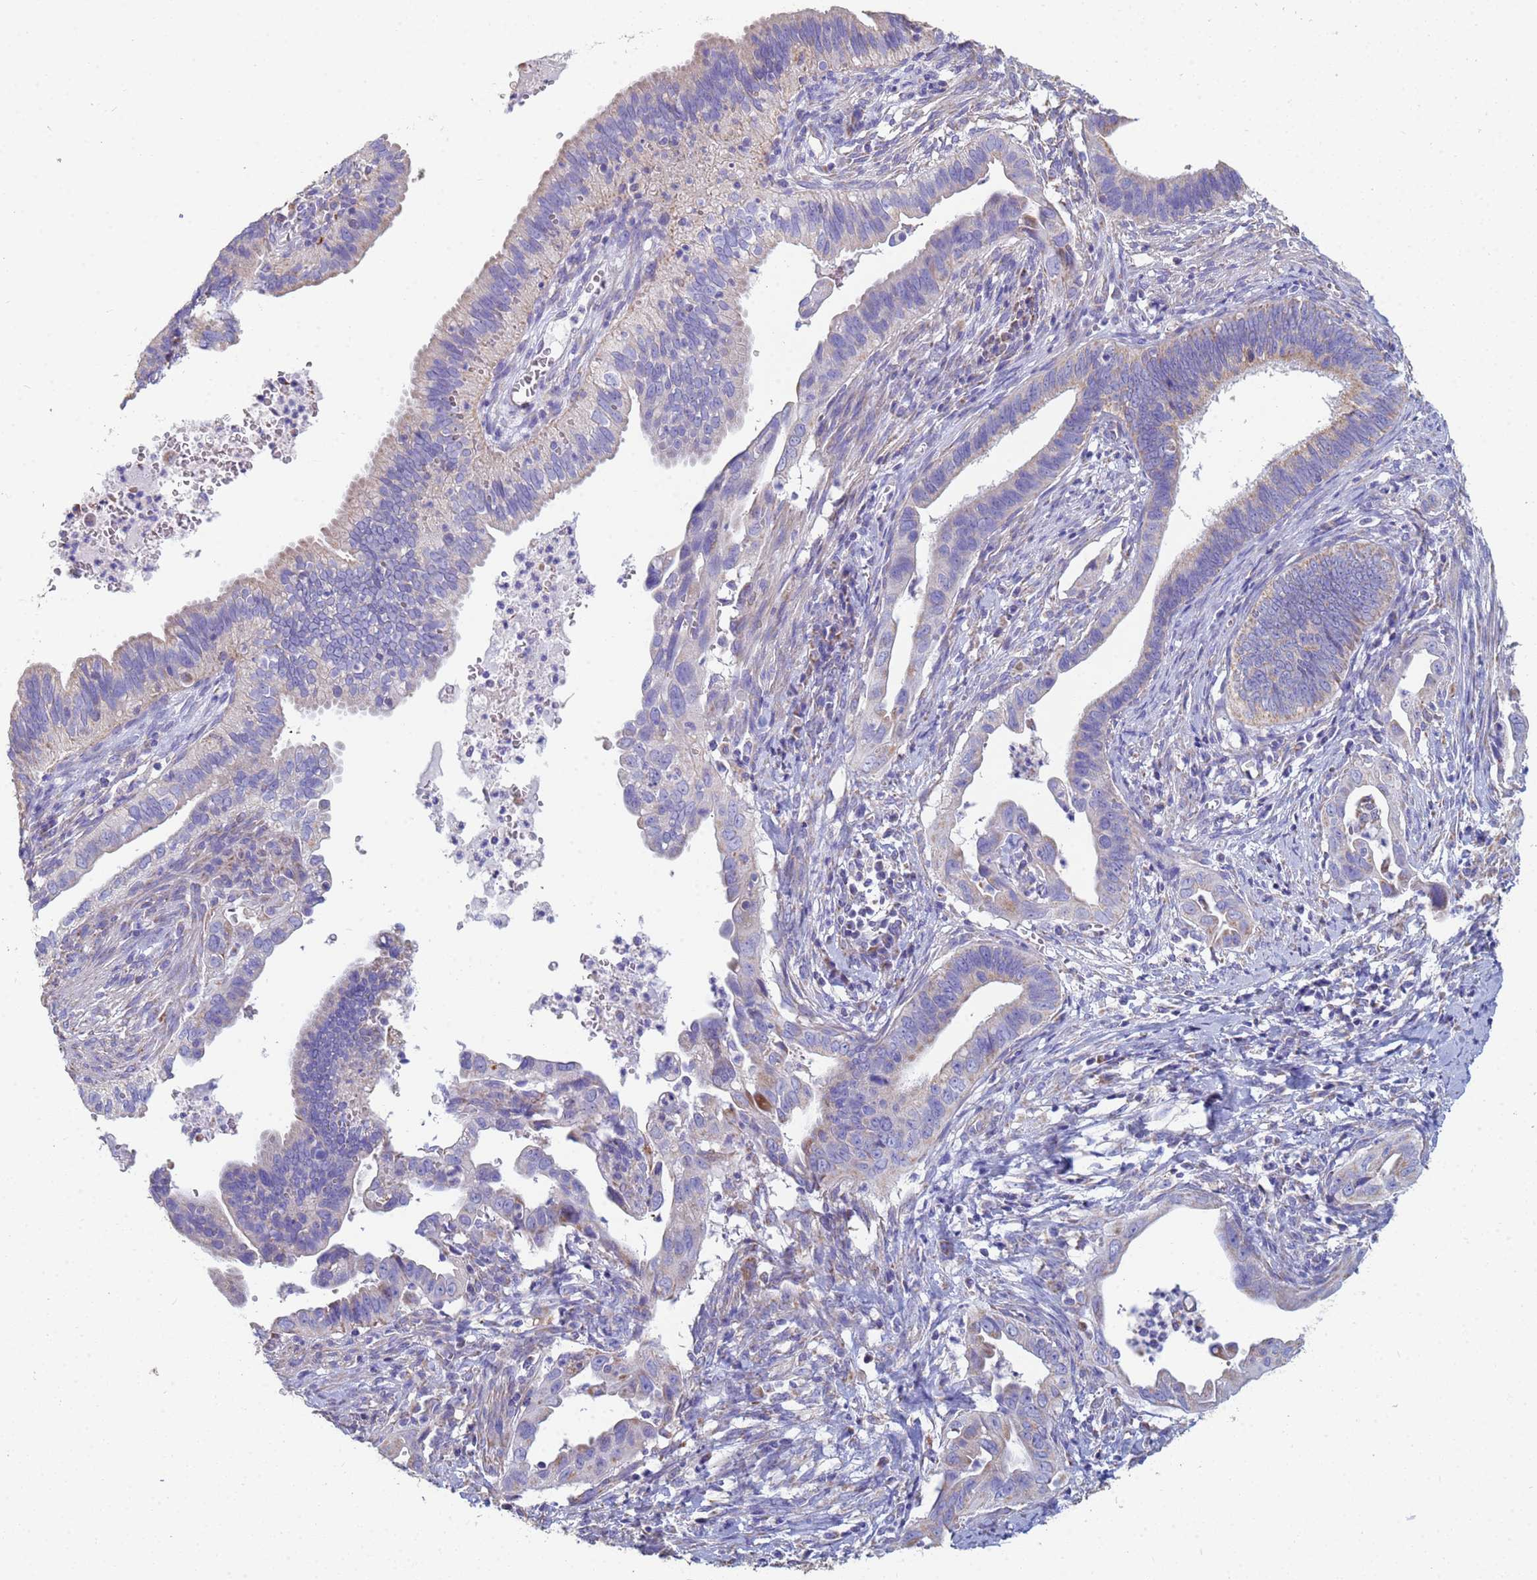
{"staining": {"intensity": "weak", "quantity": "25%-75%", "location": "cytoplasmic/membranous"}, "tissue": "cervical cancer", "cell_type": "Tumor cells", "image_type": "cancer", "snomed": [{"axis": "morphology", "description": "Adenocarcinoma, NOS"}, {"axis": "topography", "description": "Cervix"}], "caption": "An IHC photomicrograph of neoplastic tissue is shown. Protein staining in brown labels weak cytoplasmic/membranous positivity in cervical adenocarcinoma within tumor cells.", "gene": "UQCRH", "patient": {"sex": "female", "age": 42}}